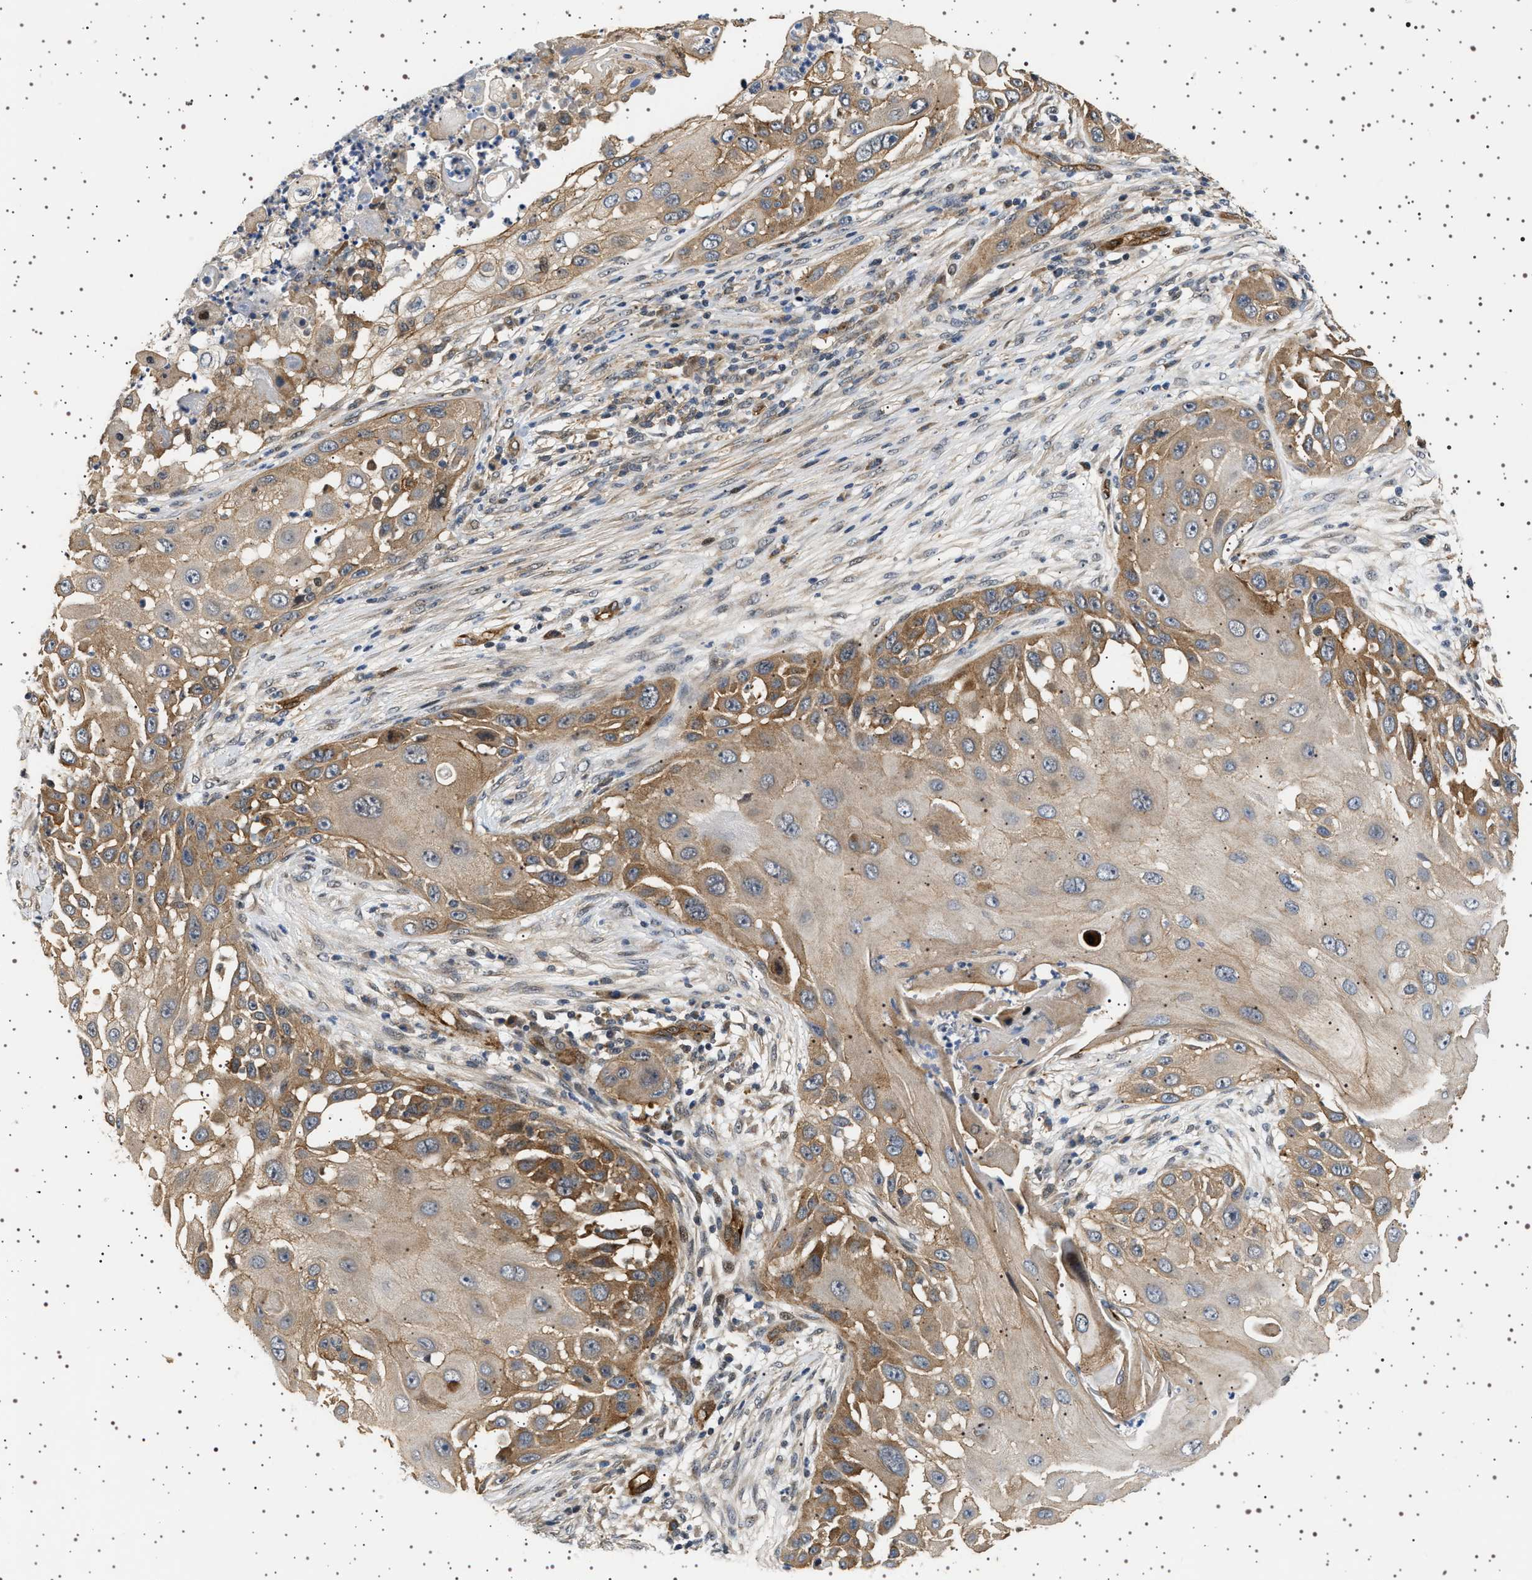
{"staining": {"intensity": "moderate", "quantity": ">75%", "location": "cytoplasmic/membranous"}, "tissue": "skin cancer", "cell_type": "Tumor cells", "image_type": "cancer", "snomed": [{"axis": "morphology", "description": "Squamous cell carcinoma, NOS"}, {"axis": "topography", "description": "Skin"}], "caption": "Skin cancer (squamous cell carcinoma) stained with a brown dye displays moderate cytoplasmic/membranous positive expression in approximately >75% of tumor cells.", "gene": "BAG3", "patient": {"sex": "female", "age": 44}}